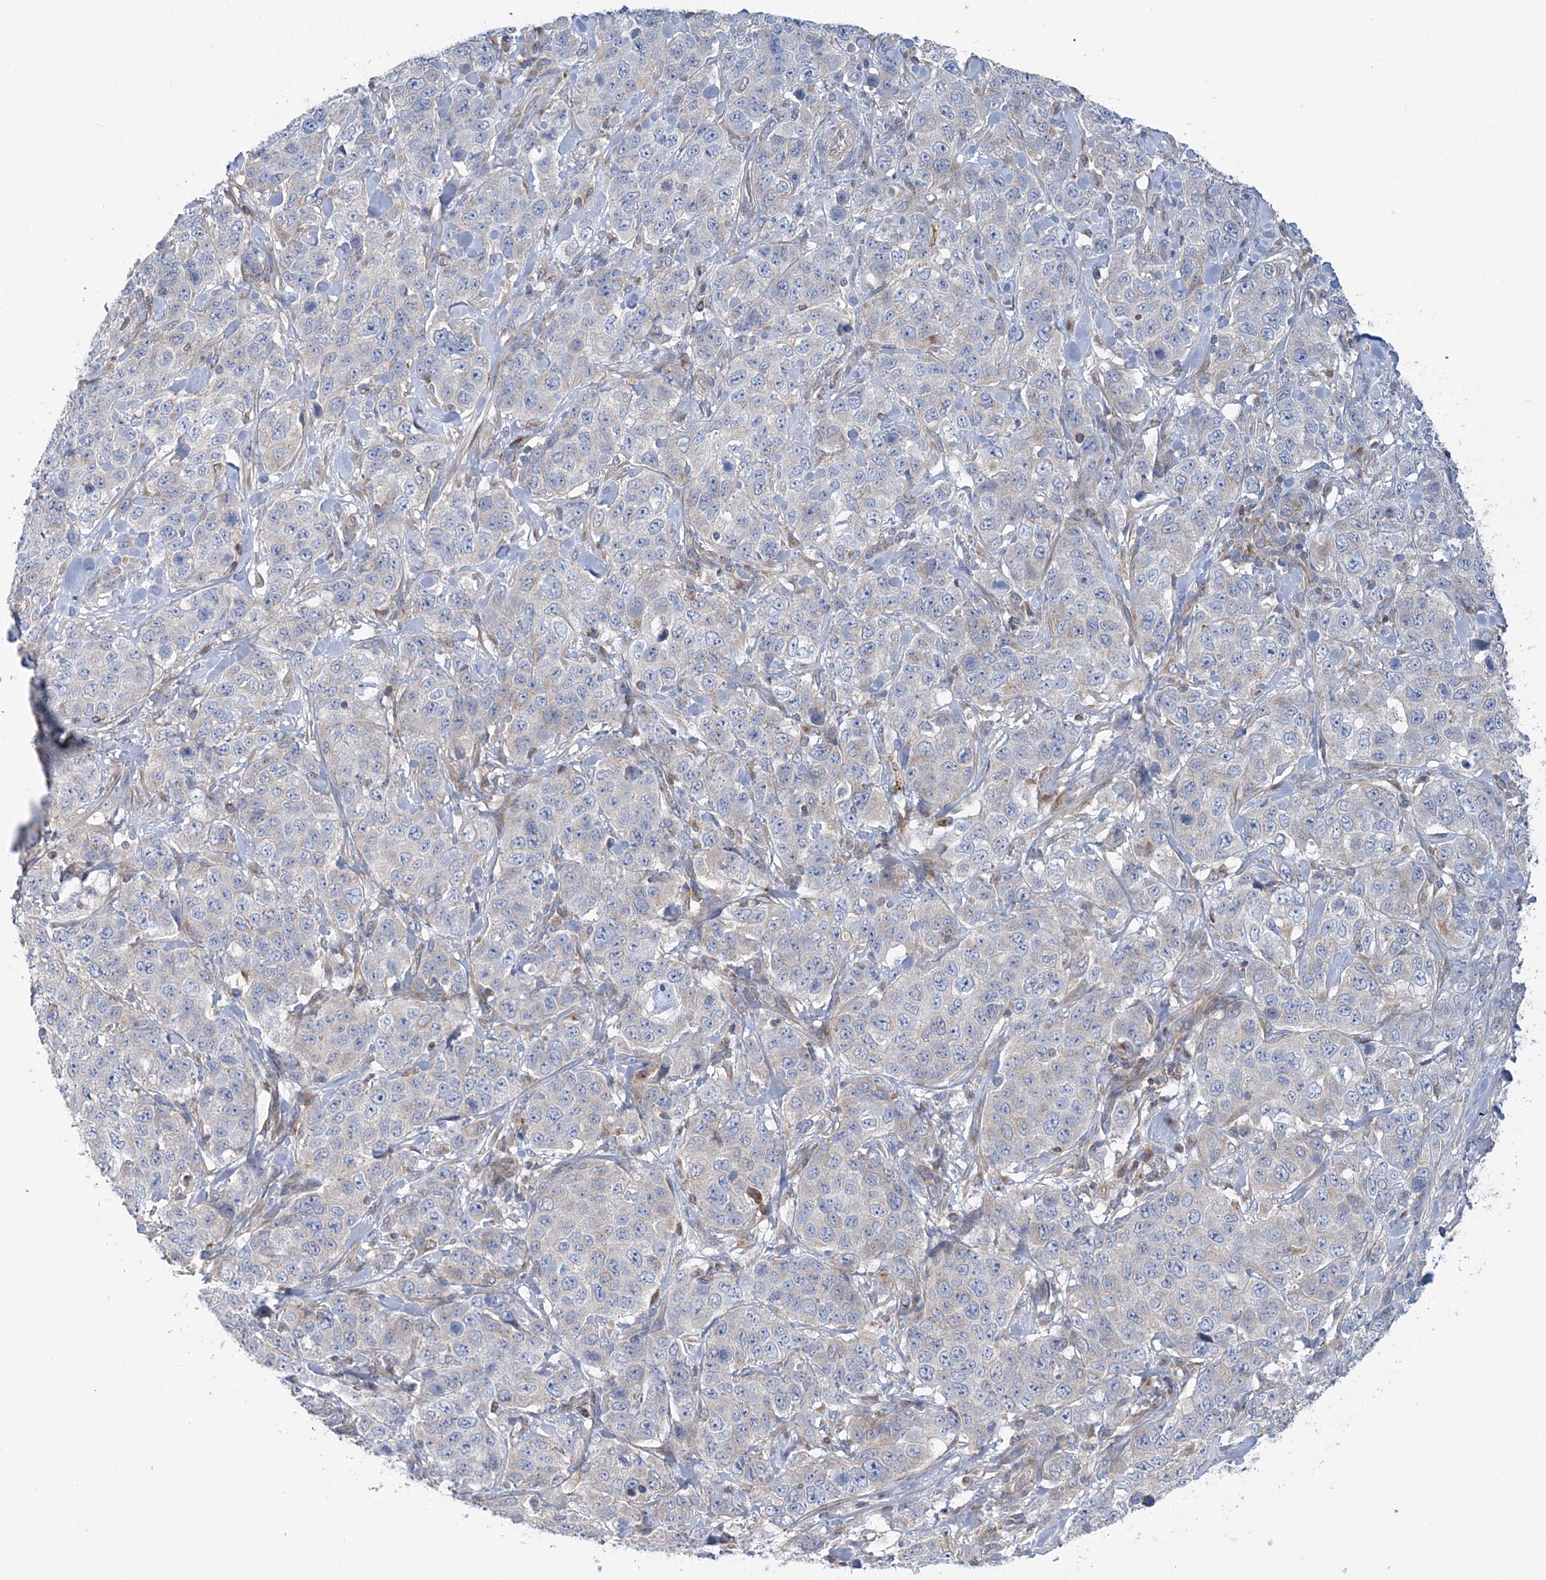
{"staining": {"intensity": "negative", "quantity": "none", "location": "none"}, "tissue": "stomach cancer", "cell_type": "Tumor cells", "image_type": "cancer", "snomed": [{"axis": "morphology", "description": "Adenocarcinoma, NOS"}, {"axis": "topography", "description": "Stomach"}], "caption": "Histopathology image shows no protein expression in tumor cells of adenocarcinoma (stomach) tissue. (Stains: DAB (3,3'-diaminobenzidine) immunohistochemistry (IHC) with hematoxylin counter stain, Microscopy: brightfield microscopy at high magnification).", "gene": "FAM114A2", "patient": {"sex": "male", "age": 48}}